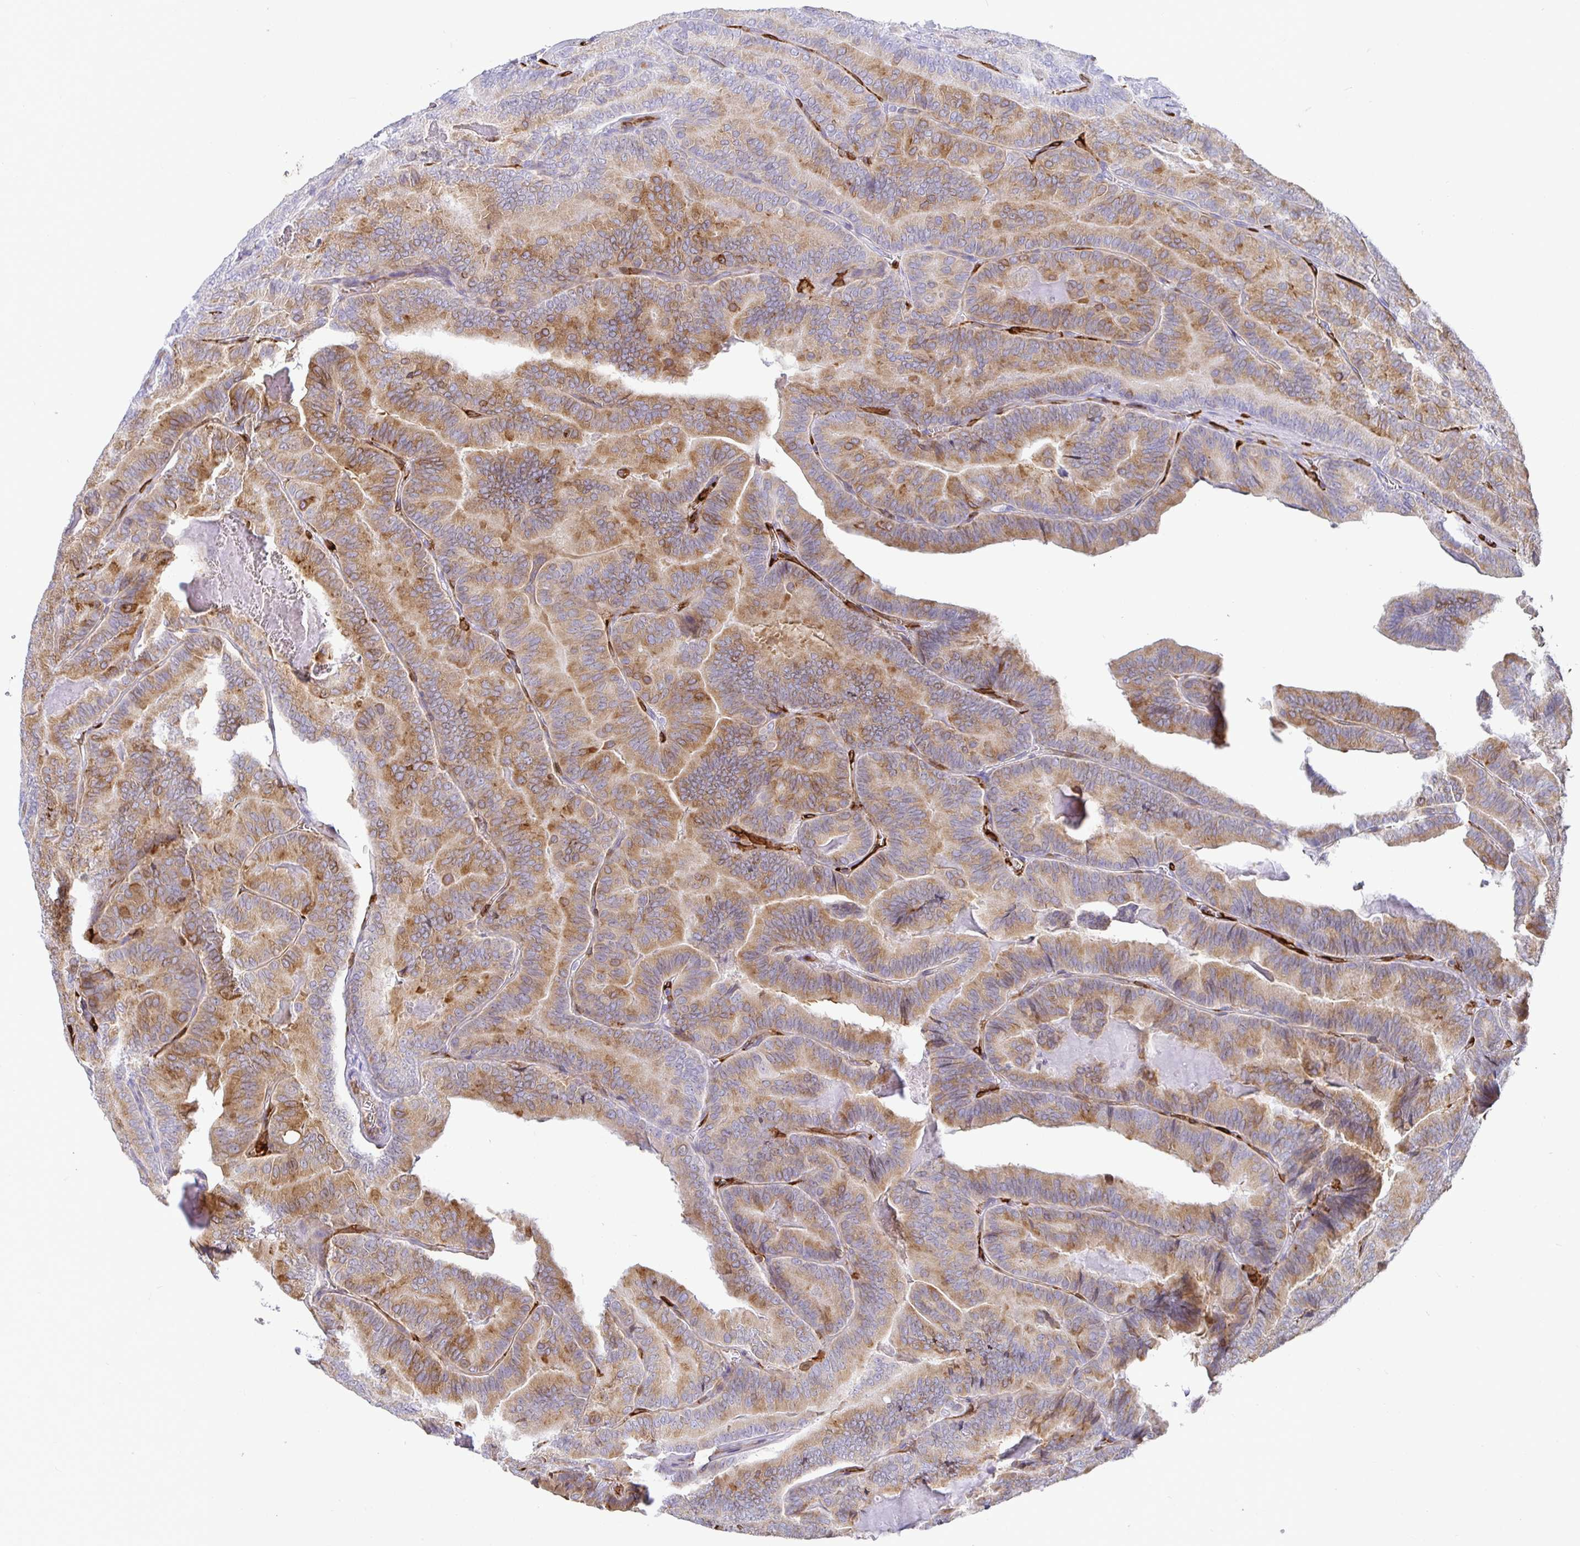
{"staining": {"intensity": "moderate", "quantity": ">75%", "location": "cytoplasmic/membranous"}, "tissue": "thyroid cancer", "cell_type": "Tumor cells", "image_type": "cancer", "snomed": [{"axis": "morphology", "description": "Papillary adenocarcinoma, NOS"}, {"axis": "topography", "description": "Thyroid gland"}], "caption": "Thyroid cancer (papillary adenocarcinoma) stained with a brown dye shows moderate cytoplasmic/membranous positive expression in approximately >75% of tumor cells.", "gene": "TP53I11", "patient": {"sex": "female", "age": 75}}